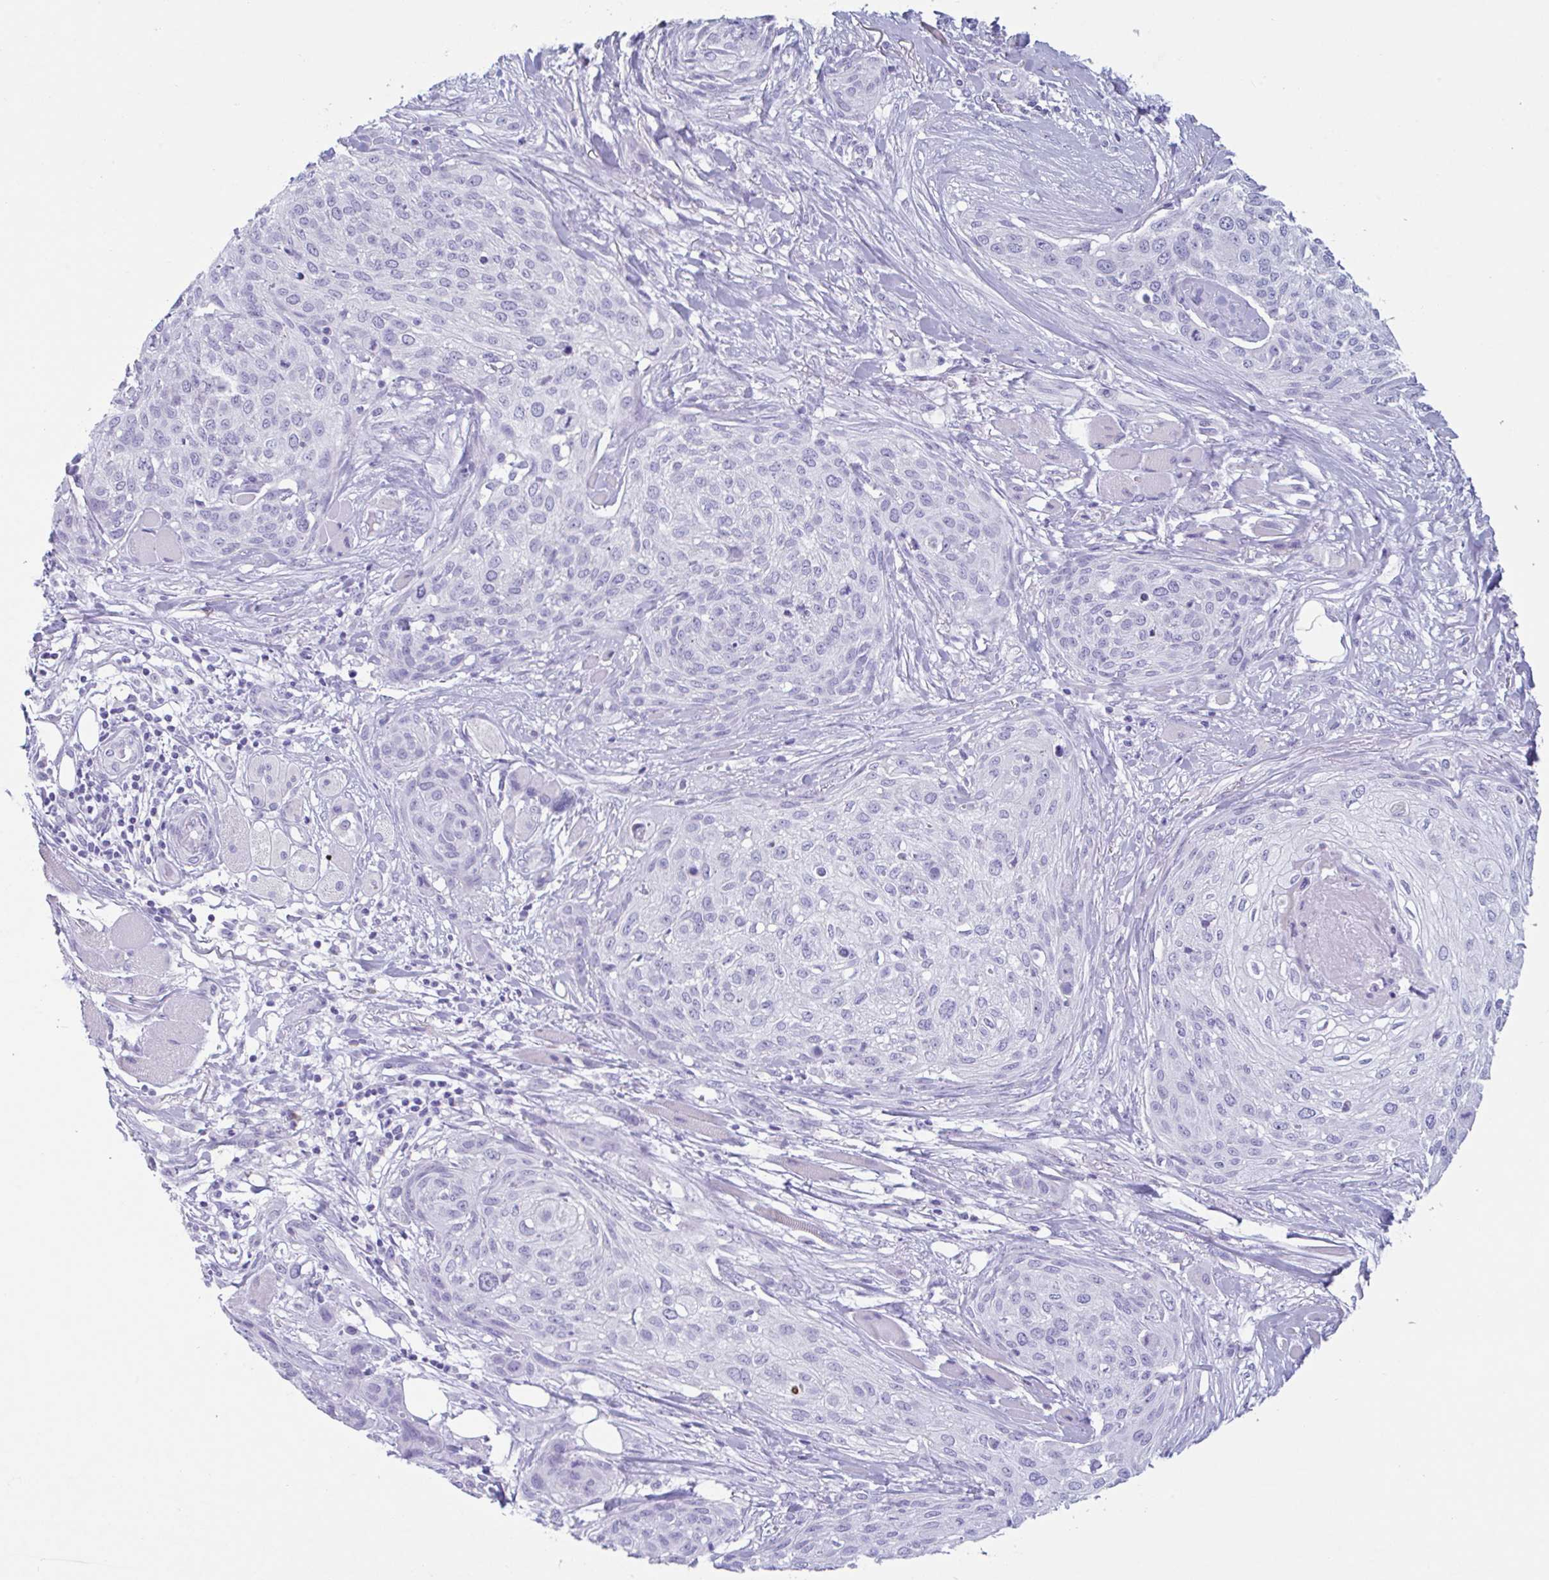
{"staining": {"intensity": "negative", "quantity": "none", "location": "none"}, "tissue": "skin cancer", "cell_type": "Tumor cells", "image_type": "cancer", "snomed": [{"axis": "morphology", "description": "Squamous cell carcinoma, NOS"}, {"axis": "topography", "description": "Skin"}], "caption": "Immunohistochemical staining of human skin cancer (squamous cell carcinoma) shows no significant positivity in tumor cells. Nuclei are stained in blue.", "gene": "DTWD2", "patient": {"sex": "female", "age": 87}}